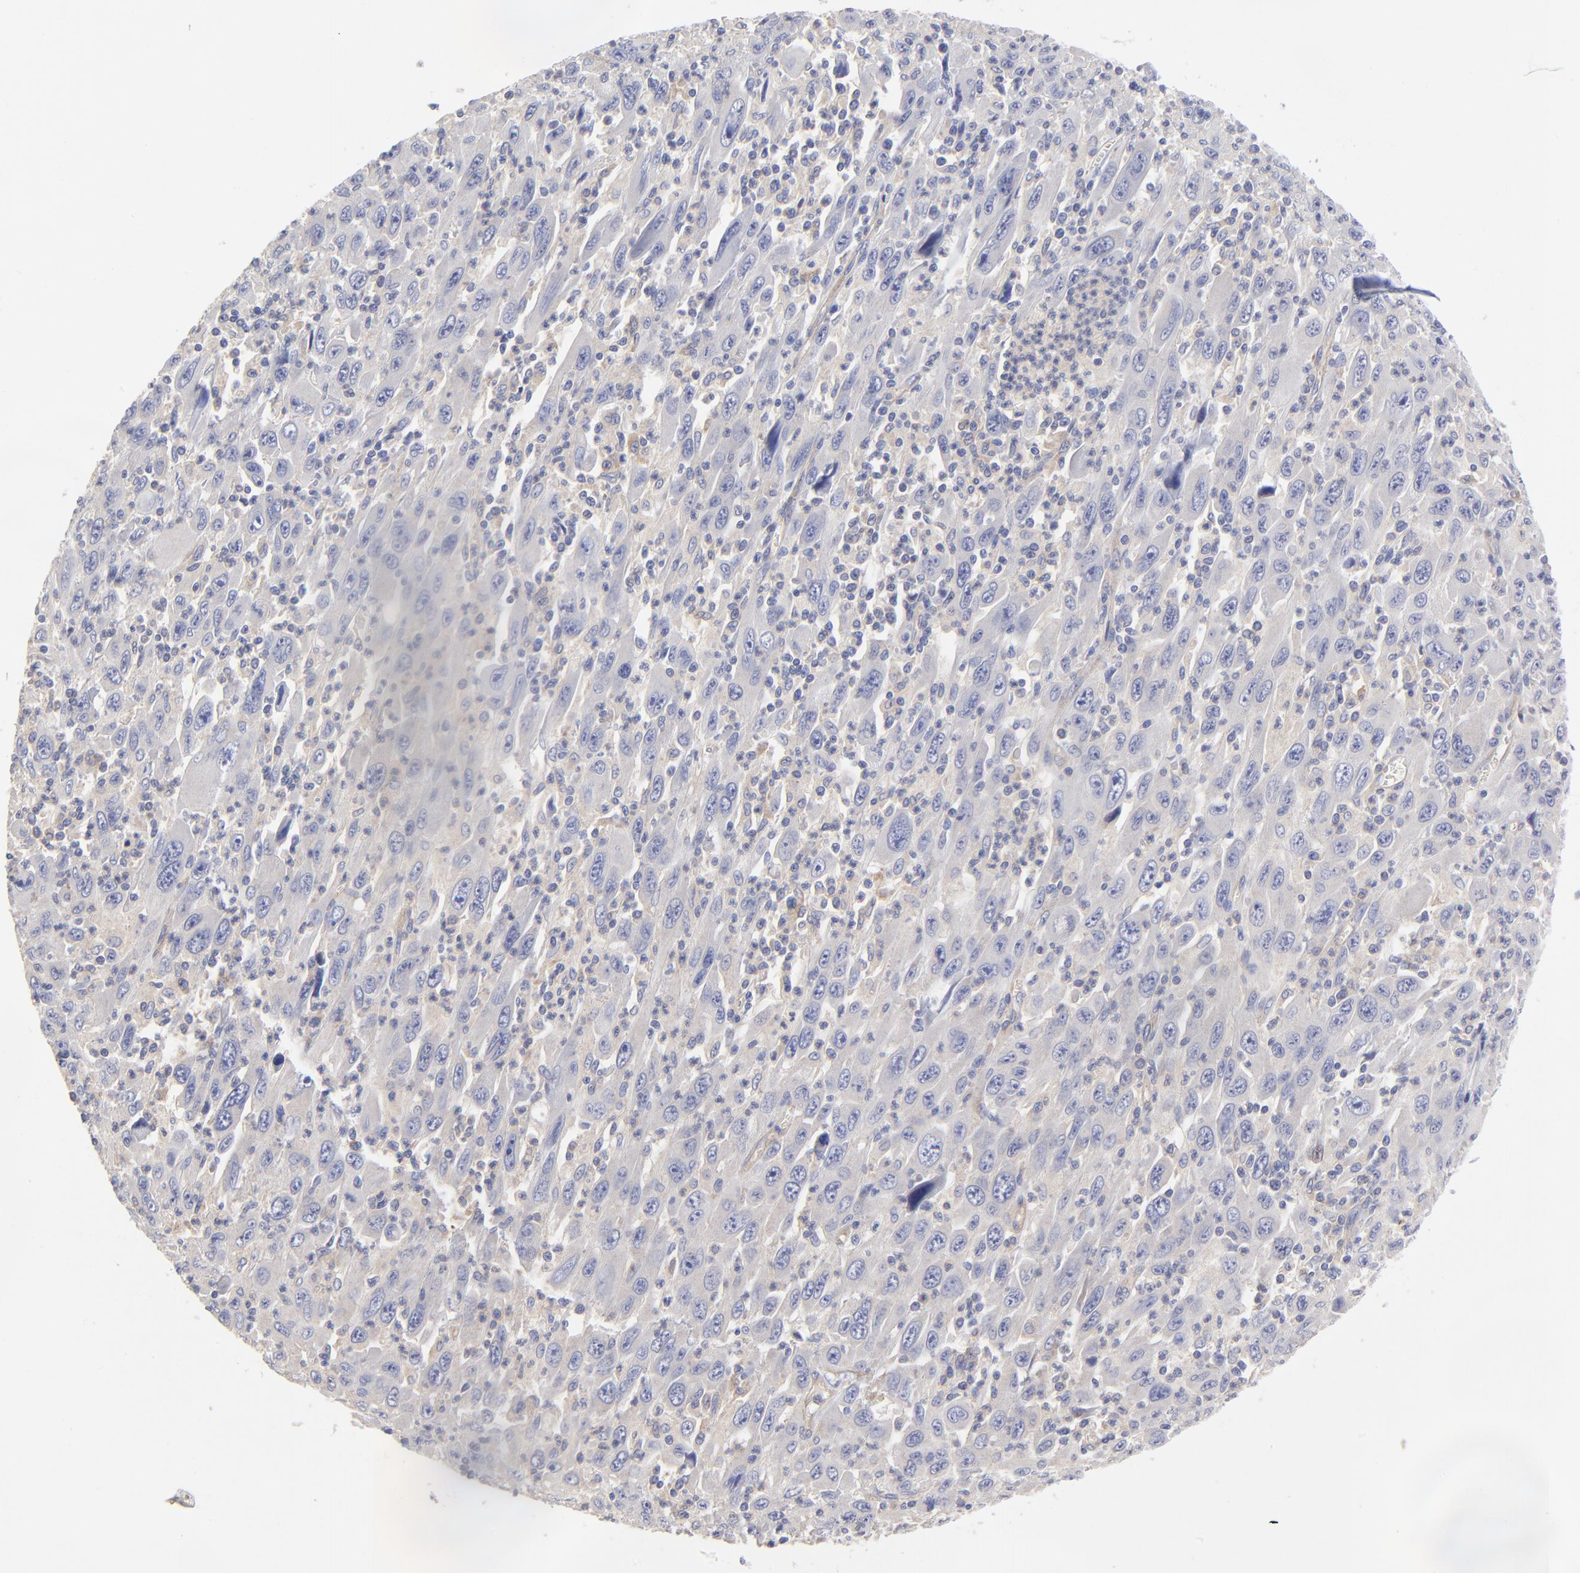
{"staining": {"intensity": "negative", "quantity": "none", "location": "none"}, "tissue": "melanoma", "cell_type": "Tumor cells", "image_type": "cancer", "snomed": [{"axis": "morphology", "description": "Malignant melanoma, Metastatic site"}, {"axis": "topography", "description": "Skin"}], "caption": "Image shows no protein staining in tumor cells of melanoma tissue.", "gene": "SULF2", "patient": {"sex": "female", "age": 56}}